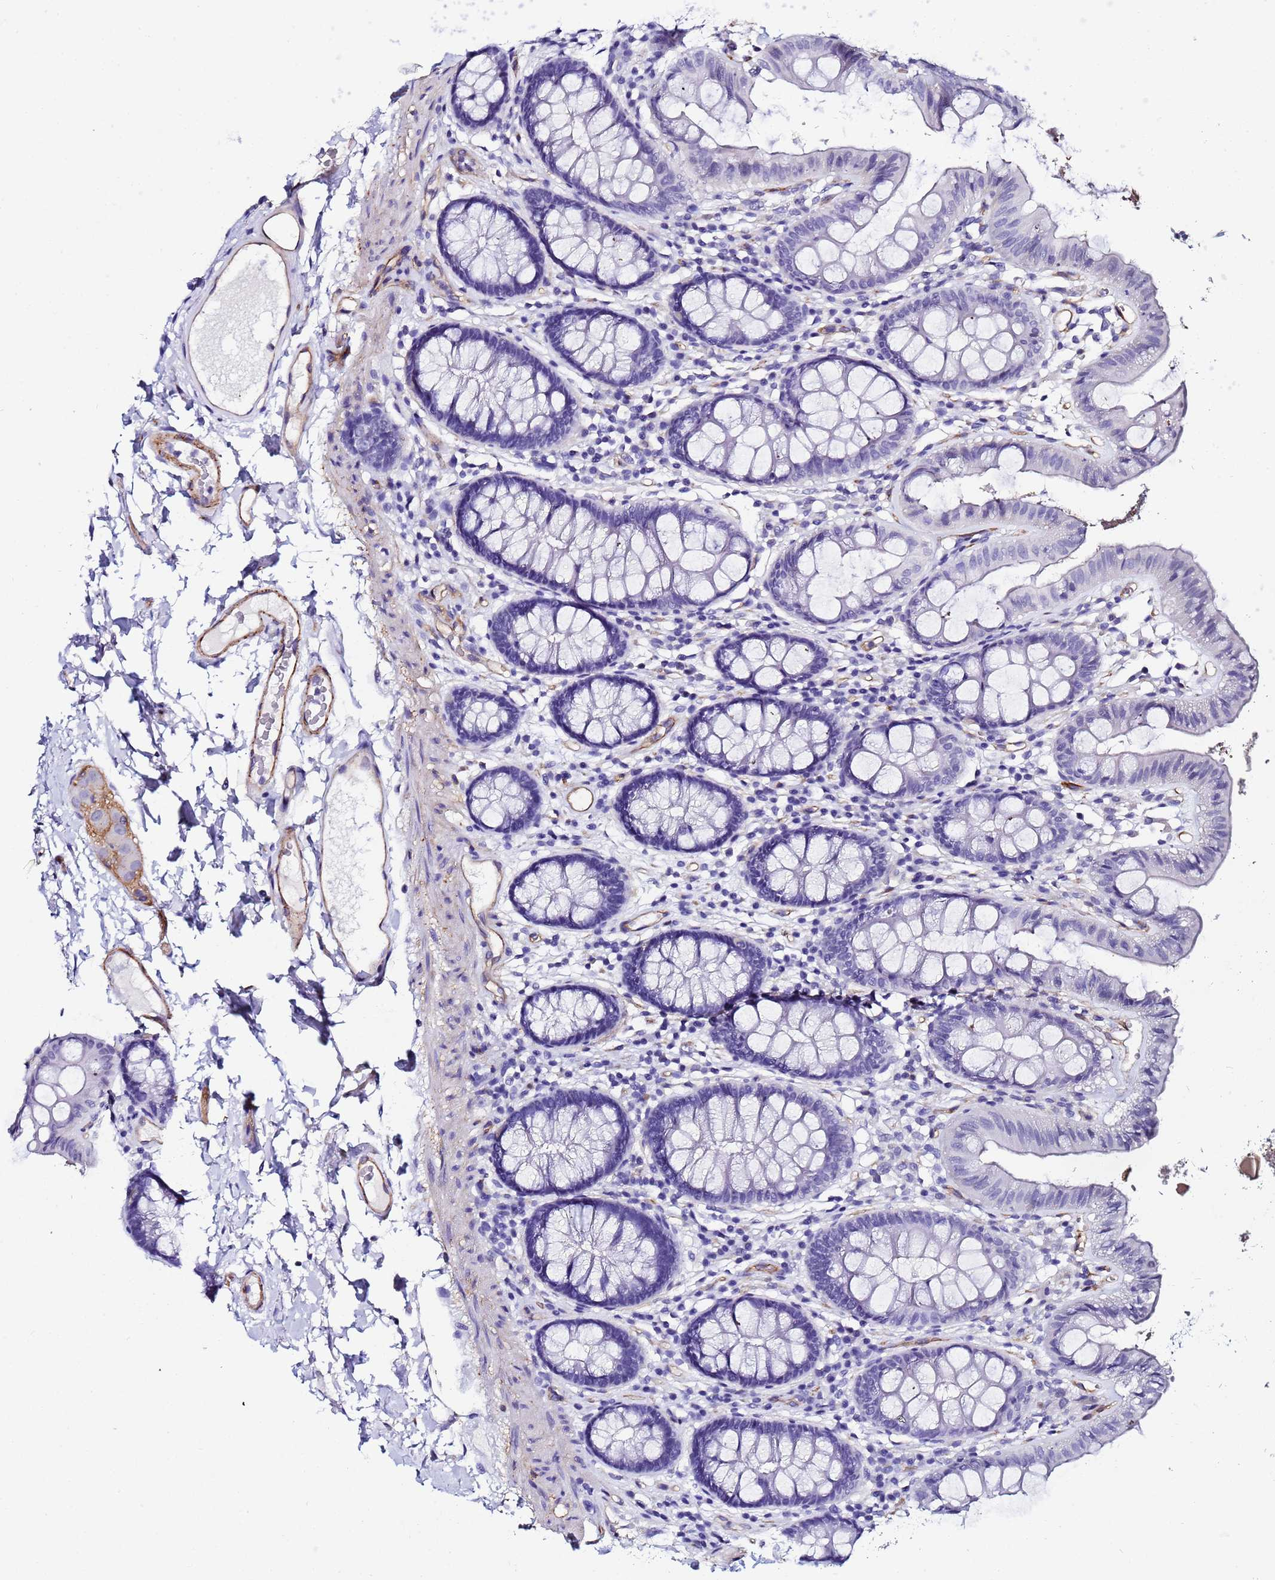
{"staining": {"intensity": "moderate", "quantity": ">75%", "location": "cytoplasmic/membranous"}, "tissue": "colon", "cell_type": "Endothelial cells", "image_type": "normal", "snomed": [{"axis": "morphology", "description": "Normal tissue, NOS"}, {"axis": "topography", "description": "Colon"}], "caption": "Protein staining of benign colon demonstrates moderate cytoplasmic/membranous positivity in about >75% of endothelial cells.", "gene": "DEFB104A", "patient": {"sex": "male", "age": 84}}